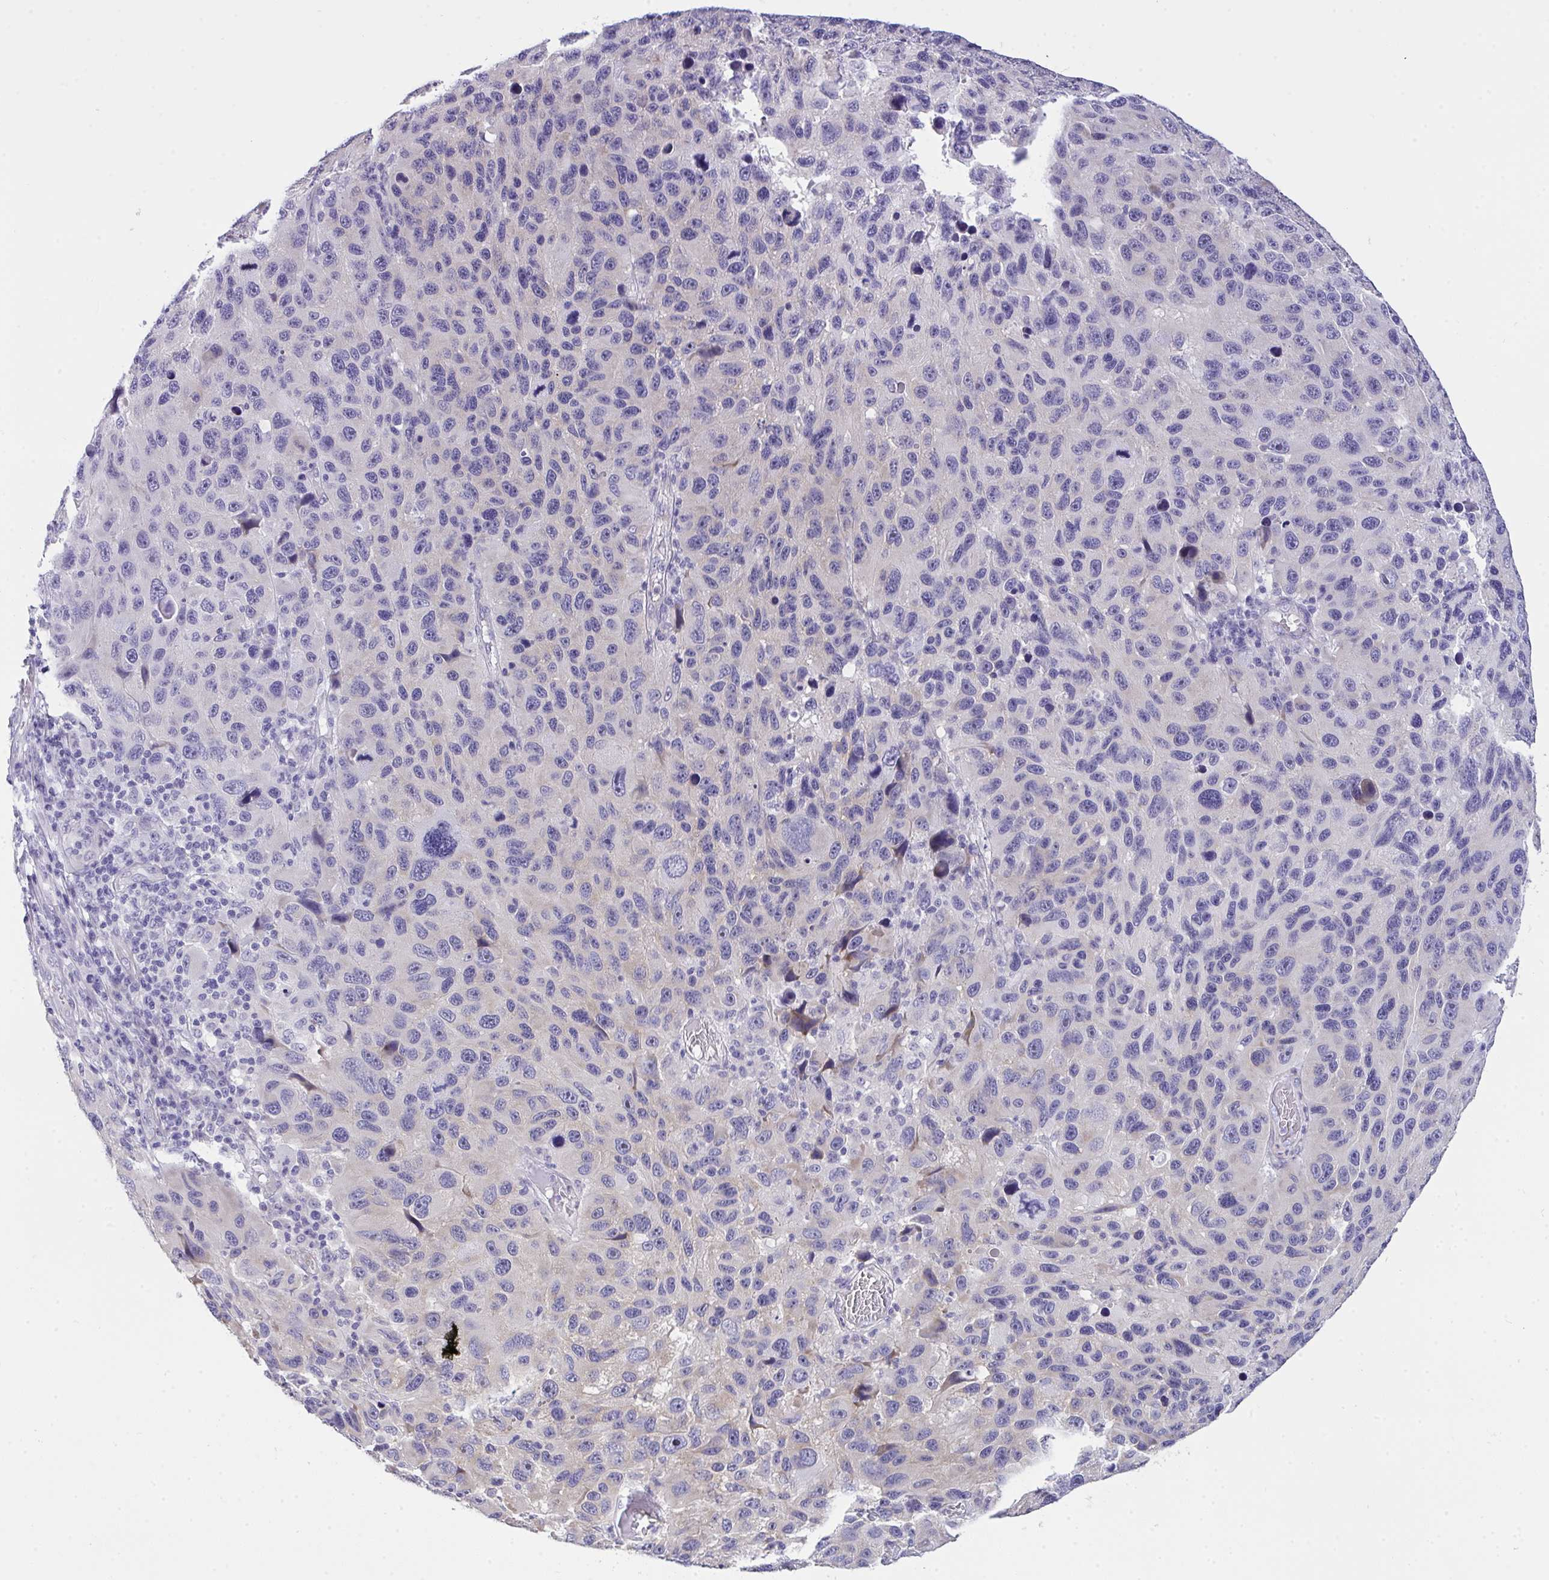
{"staining": {"intensity": "negative", "quantity": "none", "location": "none"}, "tissue": "melanoma", "cell_type": "Tumor cells", "image_type": "cancer", "snomed": [{"axis": "morphology", "description": "Malignant melanoma, NOS"}, {"axis": "topography", "description": "Skin"}], "caption": "Tumor cells are negative for brown protein staining in melanoma. Brightfield microscopy of IHC stained with DAB (3,3'-diaminobenzidine) (brown) and hematoxylin (blue), captured at high magnification.", "gene": "VGLL3", "patient": {"sex": "male", "age": 53}}